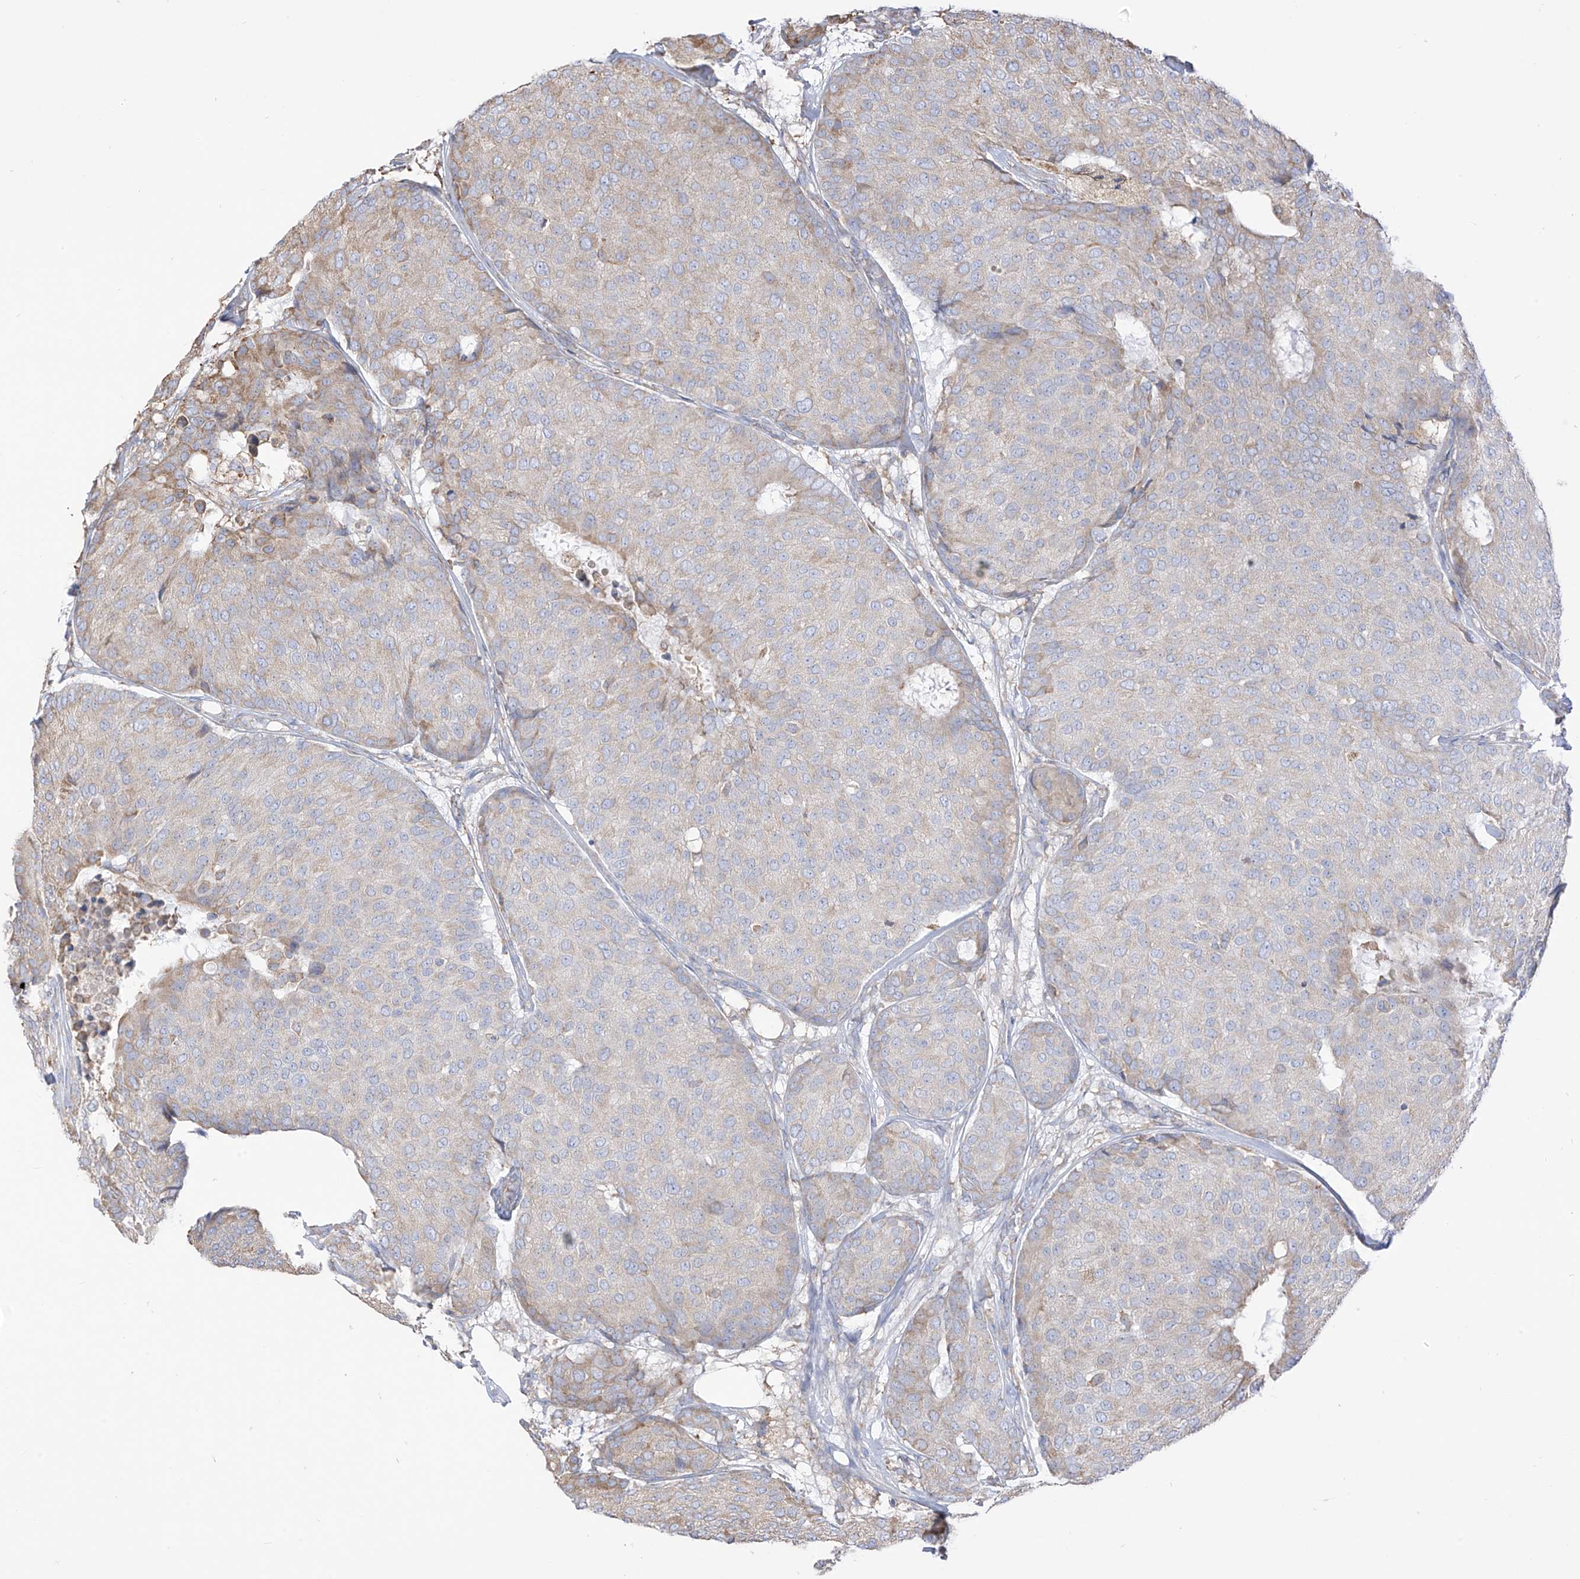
{"staining": {"intensity": "moderate", "quantity": "<25%", "location": "cytoplasmic/membranous"}, "tissue": "breast cancer", "cell_type": "Tumor cells", "image_type": "cancer", "snomed": [{"axis": "morphology", "description": "Duct carcinoma"}, {"axis": "topography", "description": "Breast"}], "caption": "Protein expression analysis of breast invasive ductal carcinoma shows moderate cytoplasmic/membranous expression in approximately <25% of tumor cells. Nuclei are stained in blue.", "gene": "PDIA6", "patient": {"sex": "female", "age": 75}}